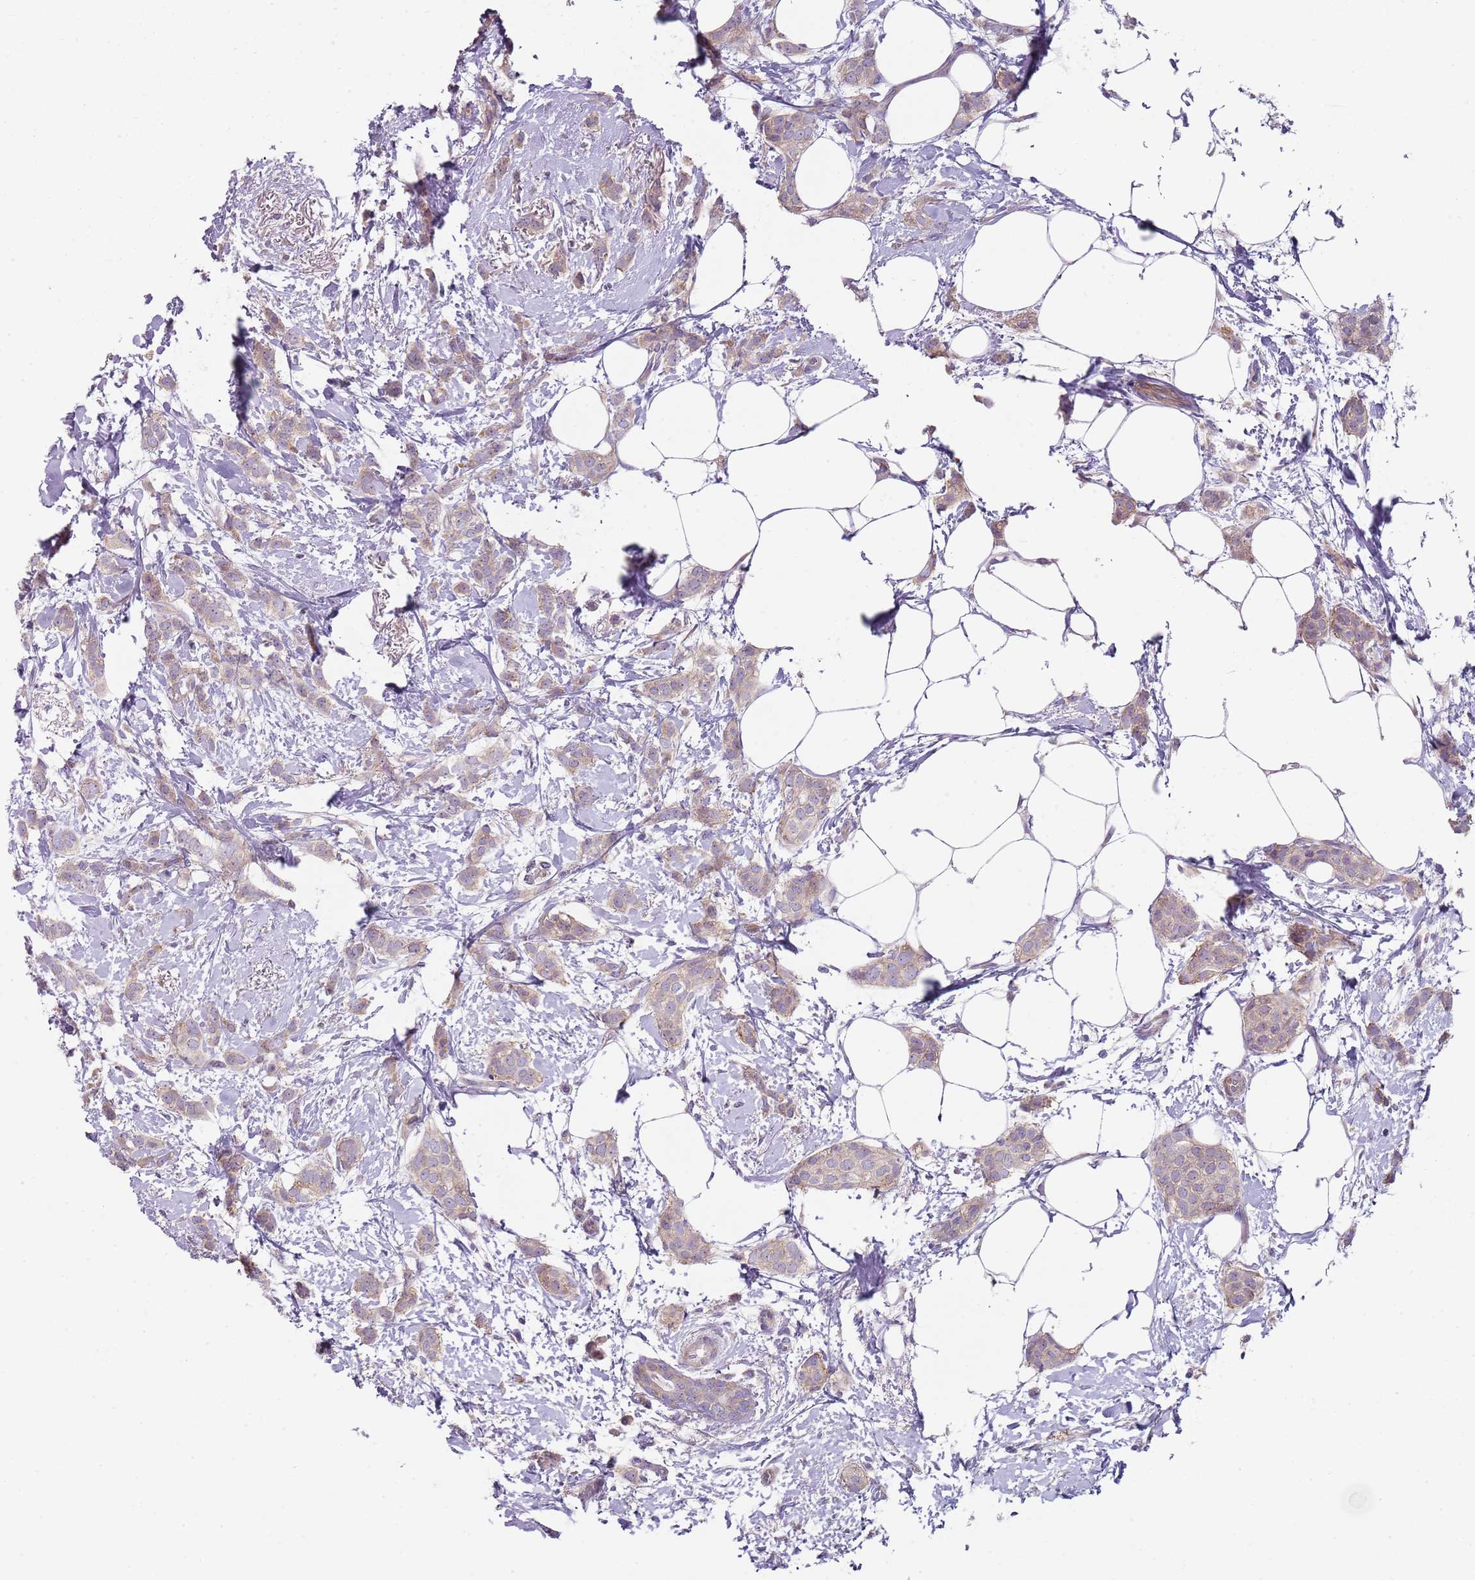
{"staining": {"intensity": "weak", "quantity": ">75%", "location": "cytoplasmic/membranous"}, "tissue": "breast cancer", "cell_type": "Tumor cells", "image_type": "cancer", "snomed": [{"axis": "morphology", "description": "Duct carcinoma"}, {"axis": "topography", "description": "Breast"}], "caption": "This image demonstrates immunohistochemistry staining of breast cancer, with low weak cytoplasmic/membranous positivity in about >75% of tumor cells.", "gene": "SLC26A6", "patient": {"sex": "female", "age": 72}}